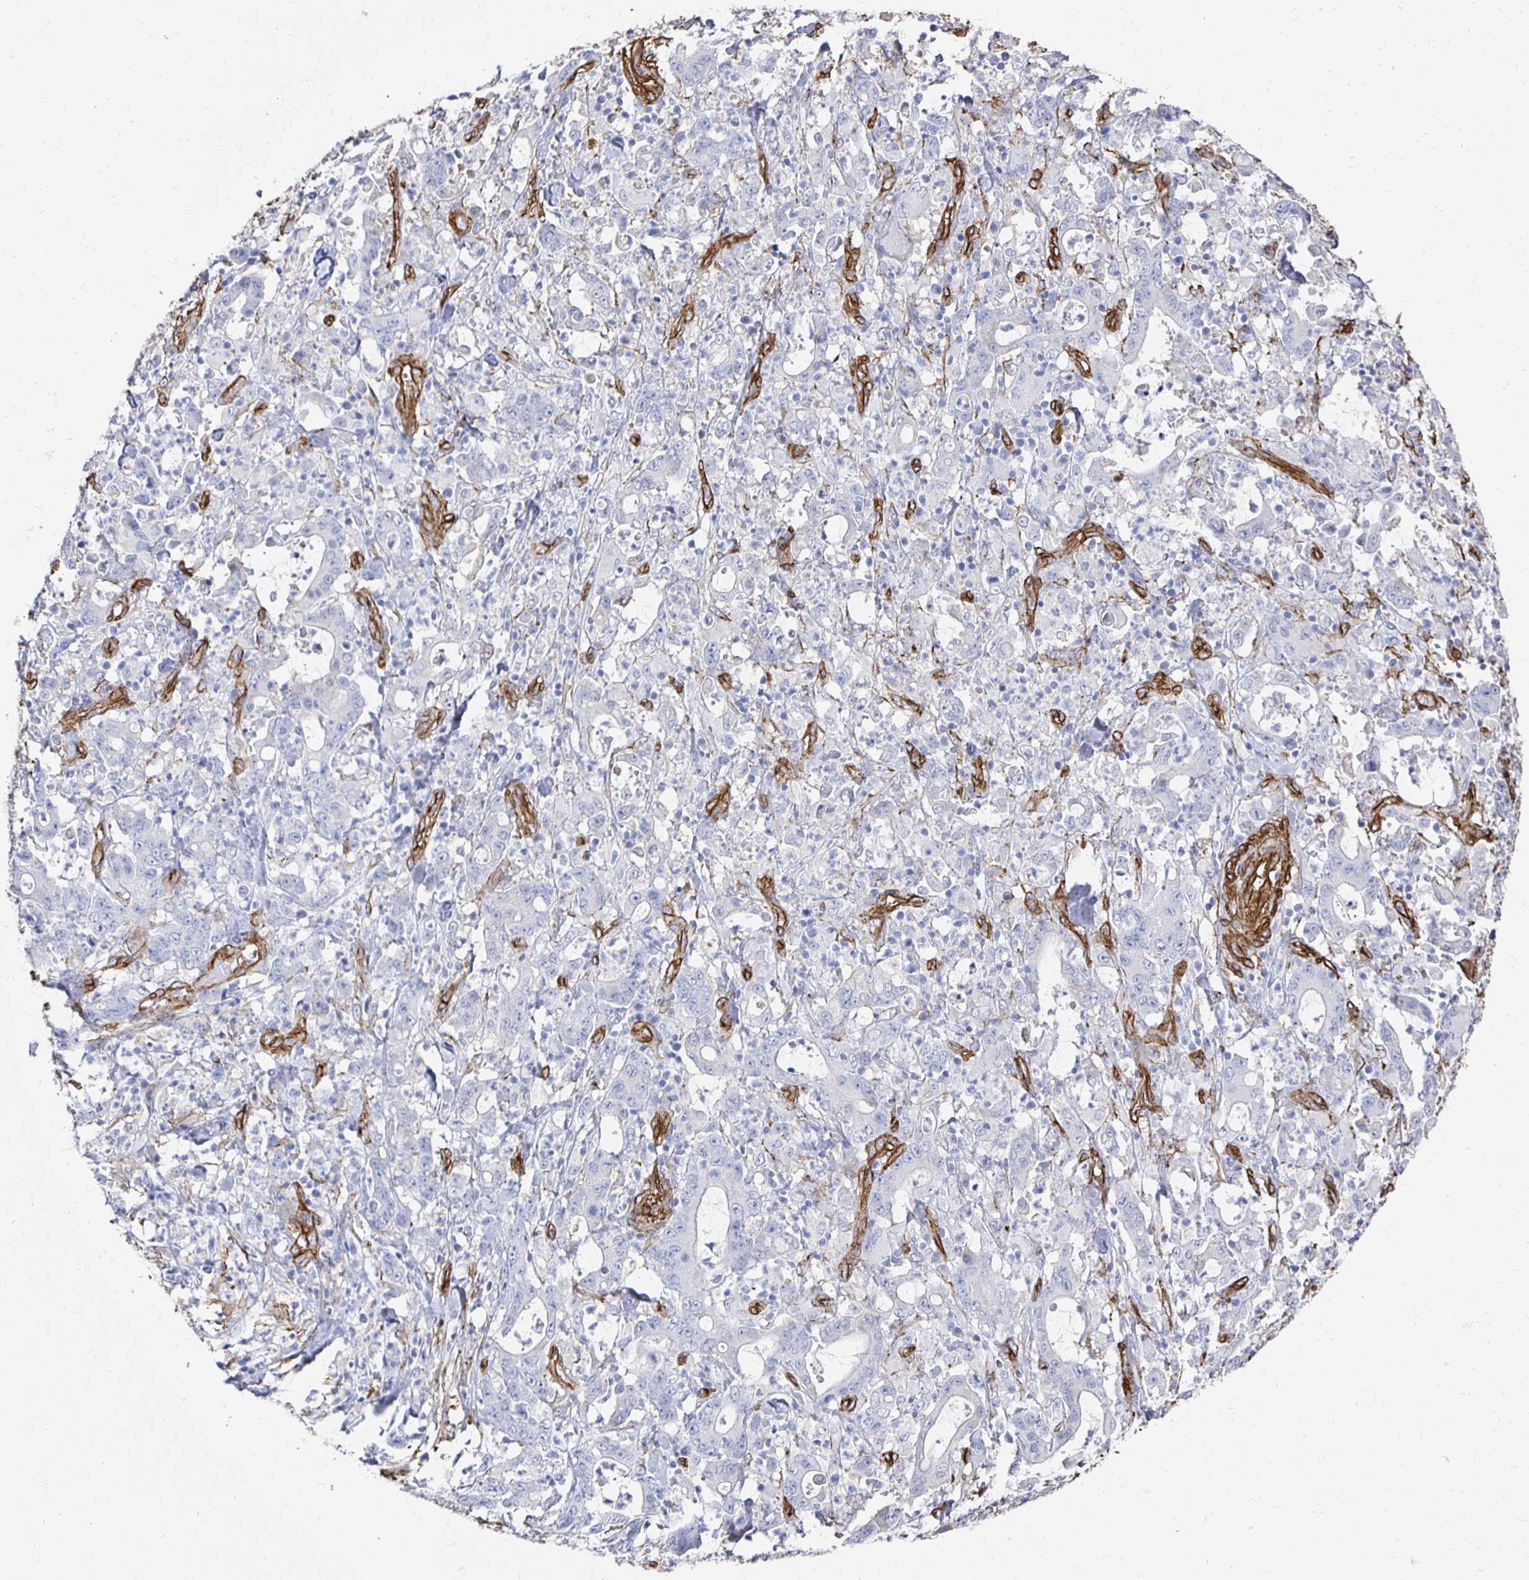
{"staining": {"intensity": "negative", "quantity": "none", "location": "none"}, "tissue": "stomach cancer", "cell_type": "Tumor cells", "image_type": "cancer", "snomed": [{"axis": "morphology", "description": "Adenocarcinoma, NOS"}, {"axis": "topography", "description": "Stomach, upper"}], "caption": "This photomicrograph is of adenocarcinoma (stomach) stained with immunohistochemistry (IHC) to label a protein in brown with the nuclei are counter-stained blue. There is no staining in tumor cells.", "gene": "VIPR2", "patient": {"sex": "male", "age": 68}}